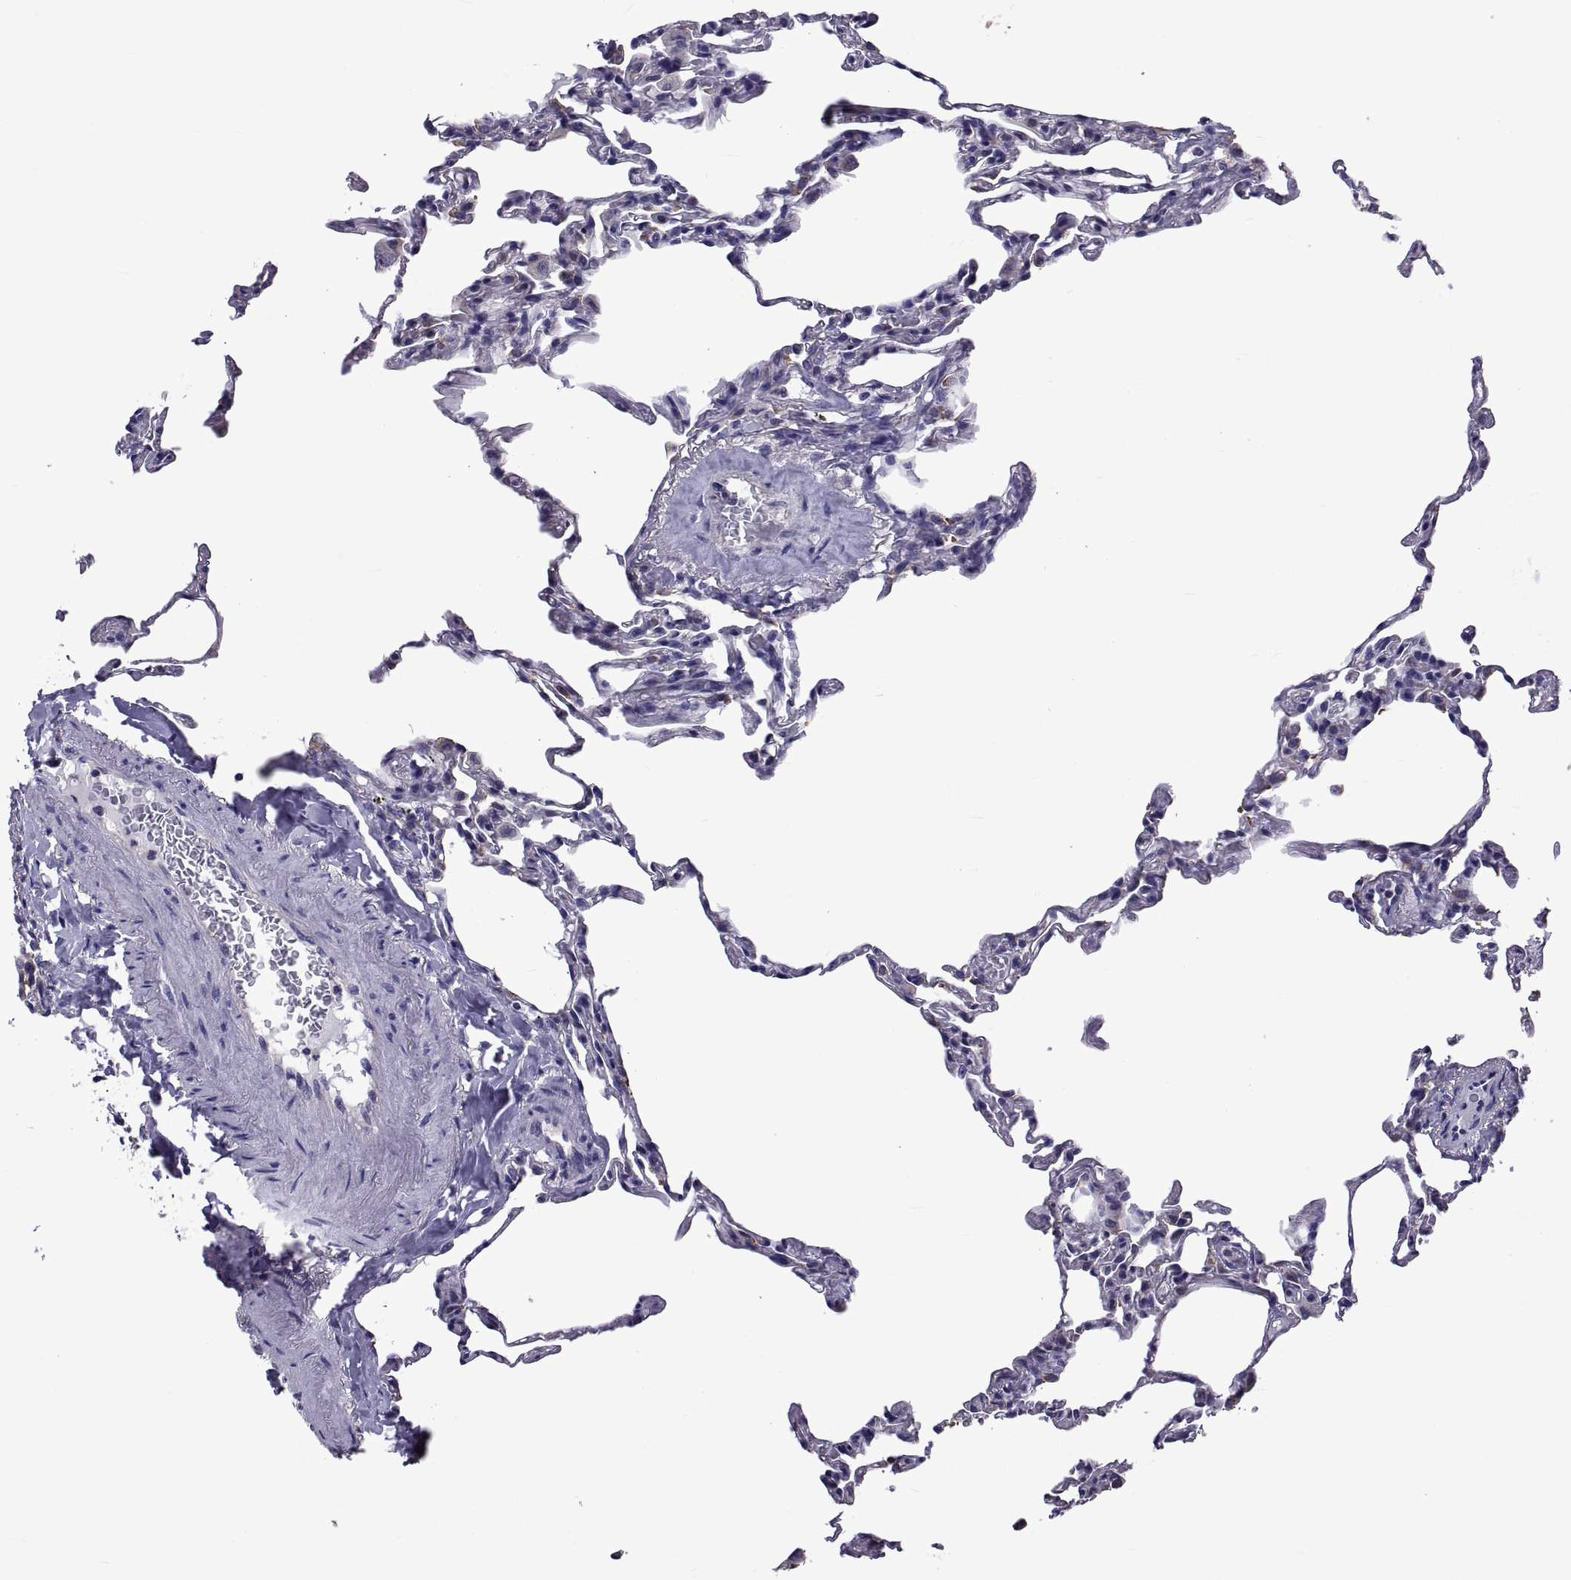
{"staining": {"intensity": "negative", "quantity": "none", "location": "none"}, "tissue": "lung", "cell_type": "Alveolar cells", "image_type": "normal", "snomed": [{"axis": "morphology", "description": "Normal tissue, NOS"}, {"axis": "topography", "description": "Lung"}], "caption": "Immunohistochemical staining of normal lung shows no significant expression in alveolar cells. (IHC, brightfield microscopy, high magnification).", "gene": "TMC3", "patient": {"sex": "female", "age": 57}}